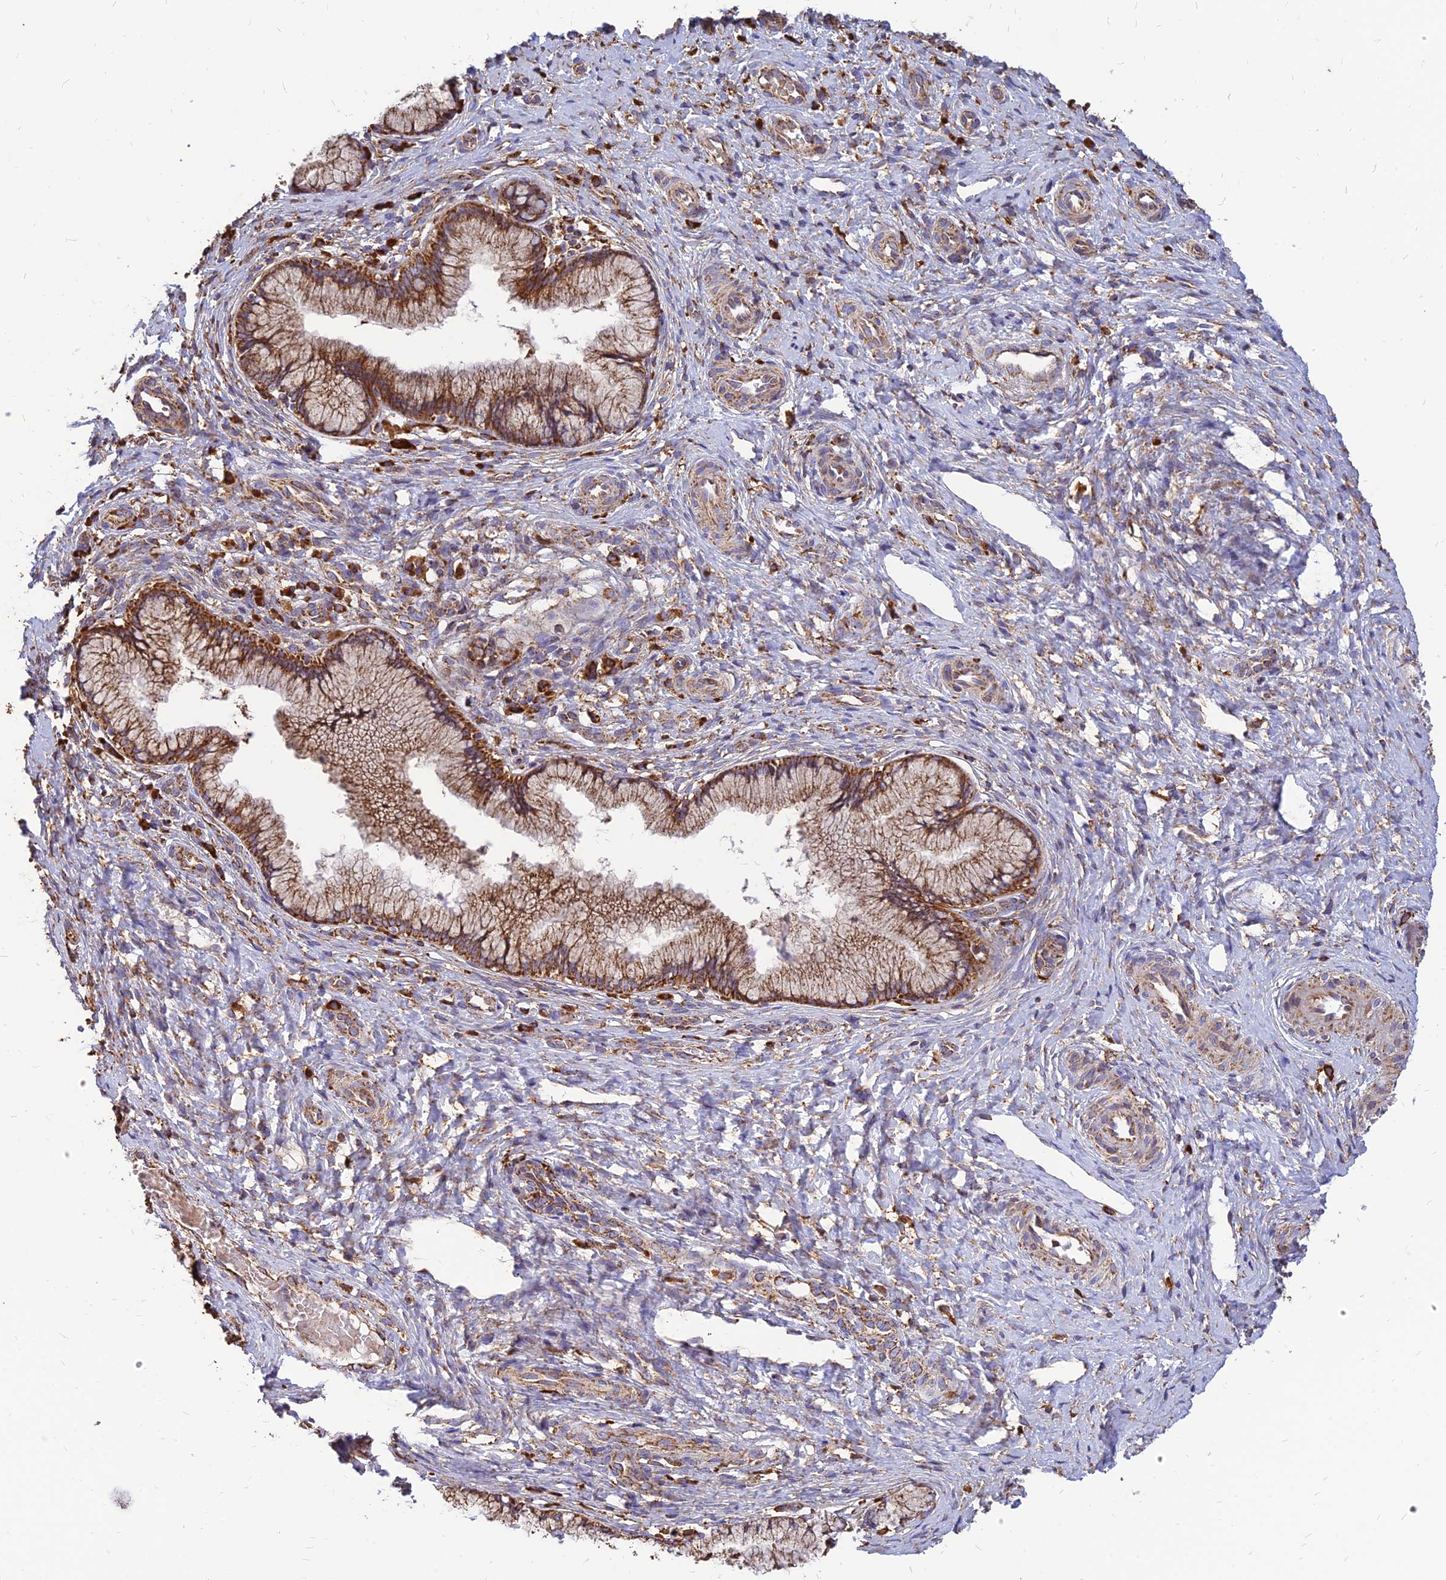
{"staining": {"intensity": "strong", "quantity": ">75%", "location": "cytoplasmic/membranous"}, "tissue": "cervix", "cell_type": "Glandular cells", "image_type": "normal", "snomed": [{"axis": "morphology", "description": "Normal tissue, NOS"}, {"axis": "topography", "description": "Cervix"}], "caption": "This is an image of immunohistochemistry staining of benign cervix, which shows strong staining in the cytoplasmic/membranous of glandular cells.", "gene": "THUMPD2", "patient": {"sex": "female", "age": 36}}